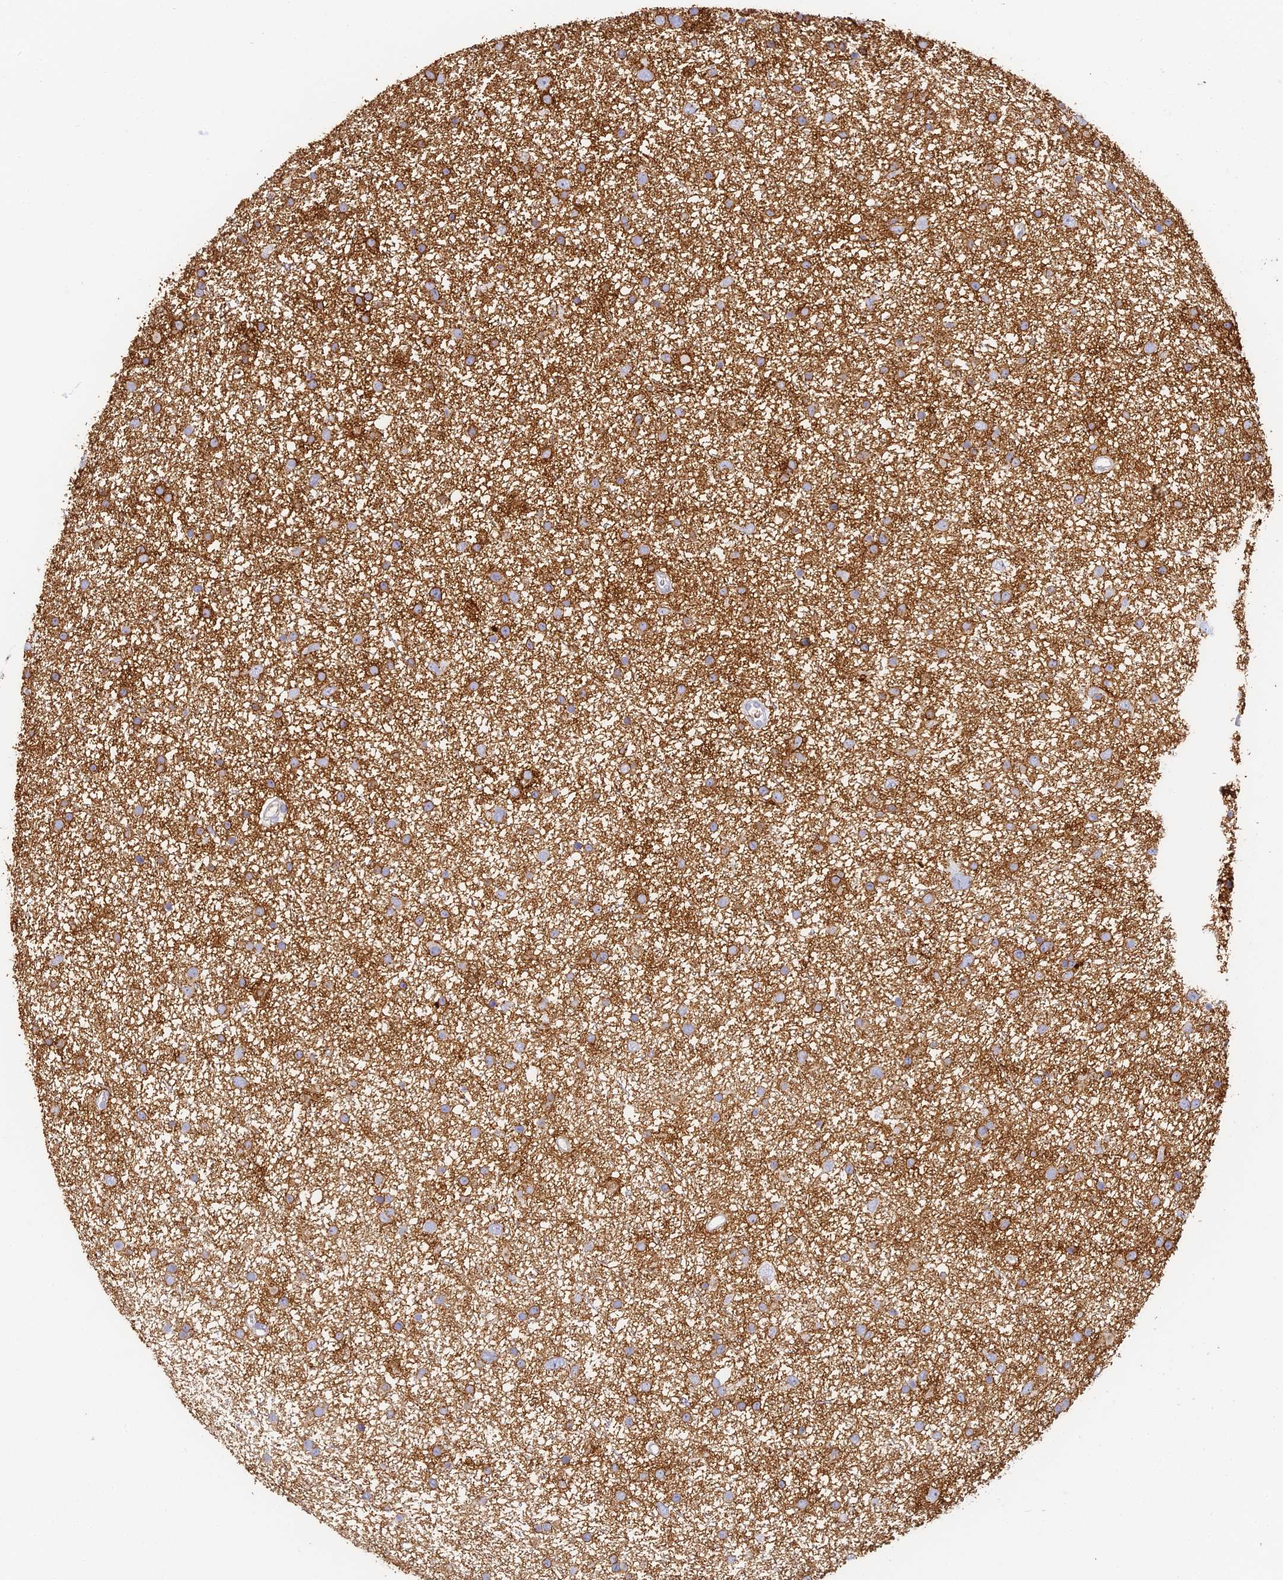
{"staining": {"intensity": "moderate", "quantity": "25%-75%", "location": "cytoplasmic/membranous"}, "tissue": "glioma", "cell_type": "Tumor cells", "image_type": "cancer", "snomed": [{"axis": "morphology", "description": "Glioma, malignant, Low grade"}, {"axis": "topography", "description": "Cerebral cortex"}], "caption": "A photomicrograph showing moderate cytoplasmic/membranous expression in about 25%-75% of tumor cells in glioma, as visualized by brown immunohistochemical staining.", "gene": "GJA1", "patient": {"sex": "female", "age": 39}}